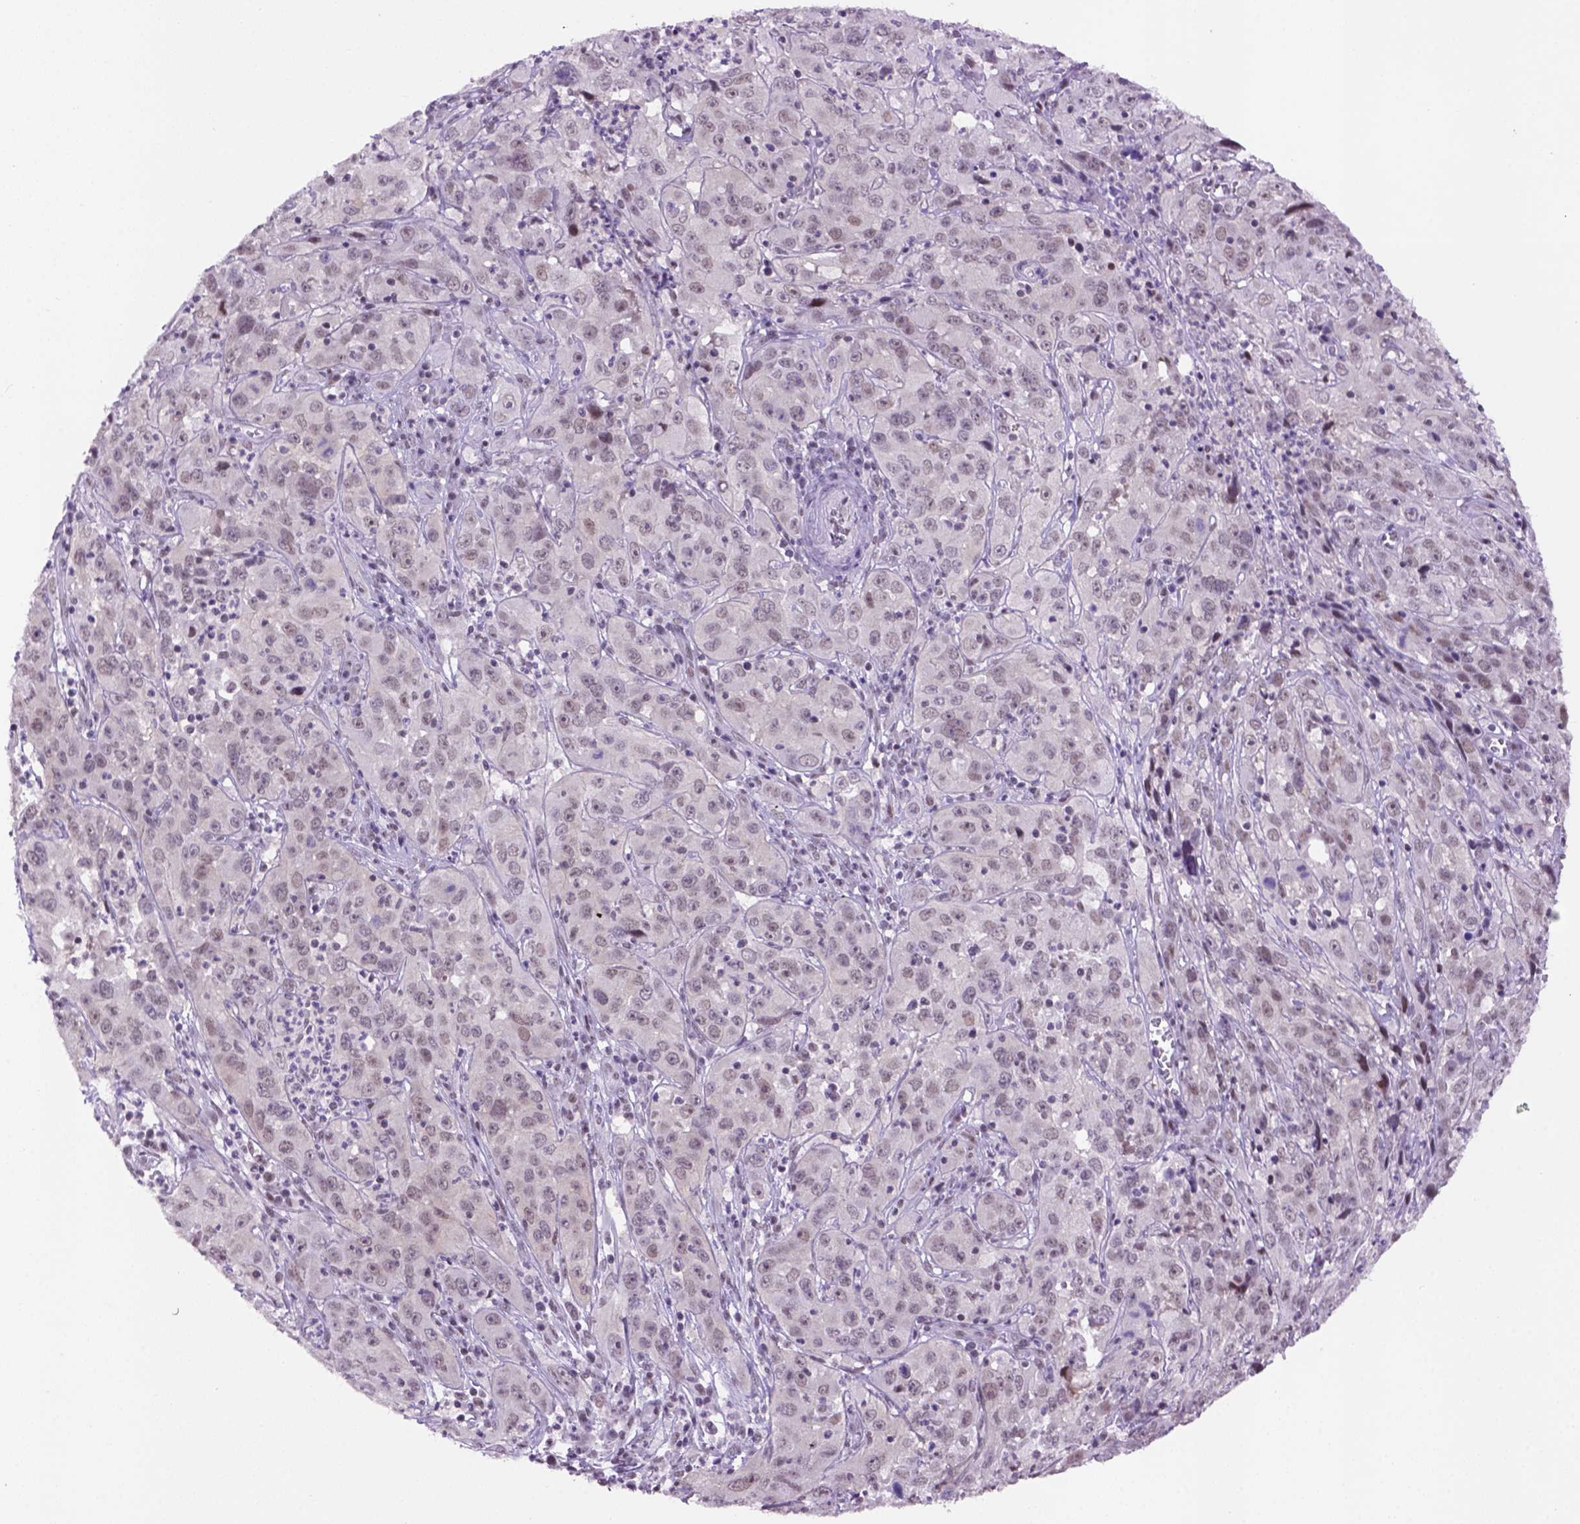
{"staining": {"intensity": "weak", "quantity": "<25%", "location": "nuclear"}, "tissue": "cervical cancer", "cell_type": "Tumor cells", "image_type": "cancer", "snomed": [{"axis": "morphology", "description": "Squamous cell carcinoma, NOS"}, {"axis": "topography", "description": "Cervix"}], "caption": "Squamous cell carcinoma (cervical) stained for a protein using IHC exhibits no expression tumor cells.", "gene": "TBPL1", "patient": {"sex": "female", "age": 32}}